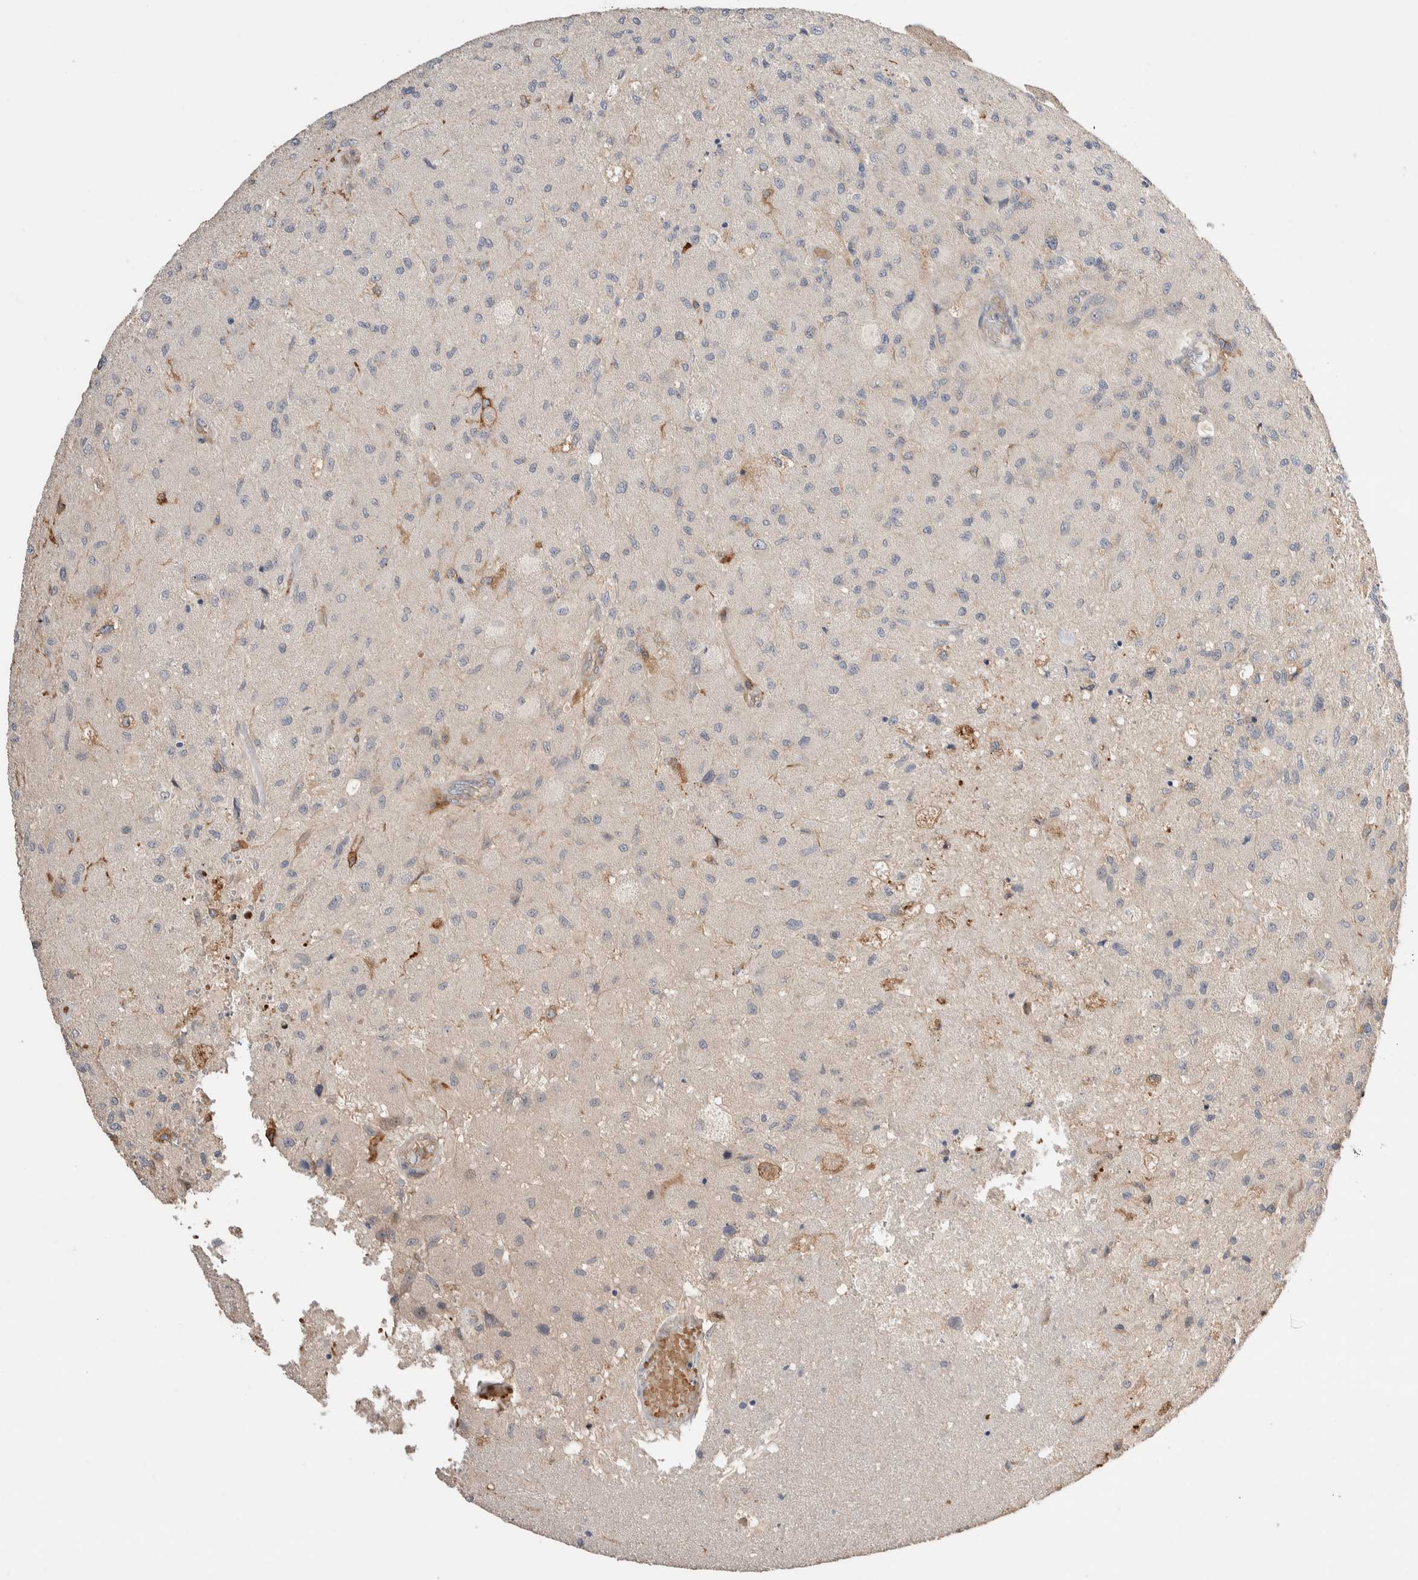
{"staining": {"intensity": "negative", "quantity": "none", "location": "none"}, "tissue": "glioma", "cell_type": "Tumor cells", "image_type": "cancer", "snomed": [{"axis": "morphology", "description": "Normal tissue, NOS"}, {"axis": "morphology", "description": "Glioma, malignant, High grade"}, {"axis": "topography", "description": "Cerebral cortex"}], "caption": "The IHC image has no significant staining in tumor cells of high-grade glioma (malignant) tissue.", "gene": "WDR91", "patient": {"sex": "male", "age": 77}}